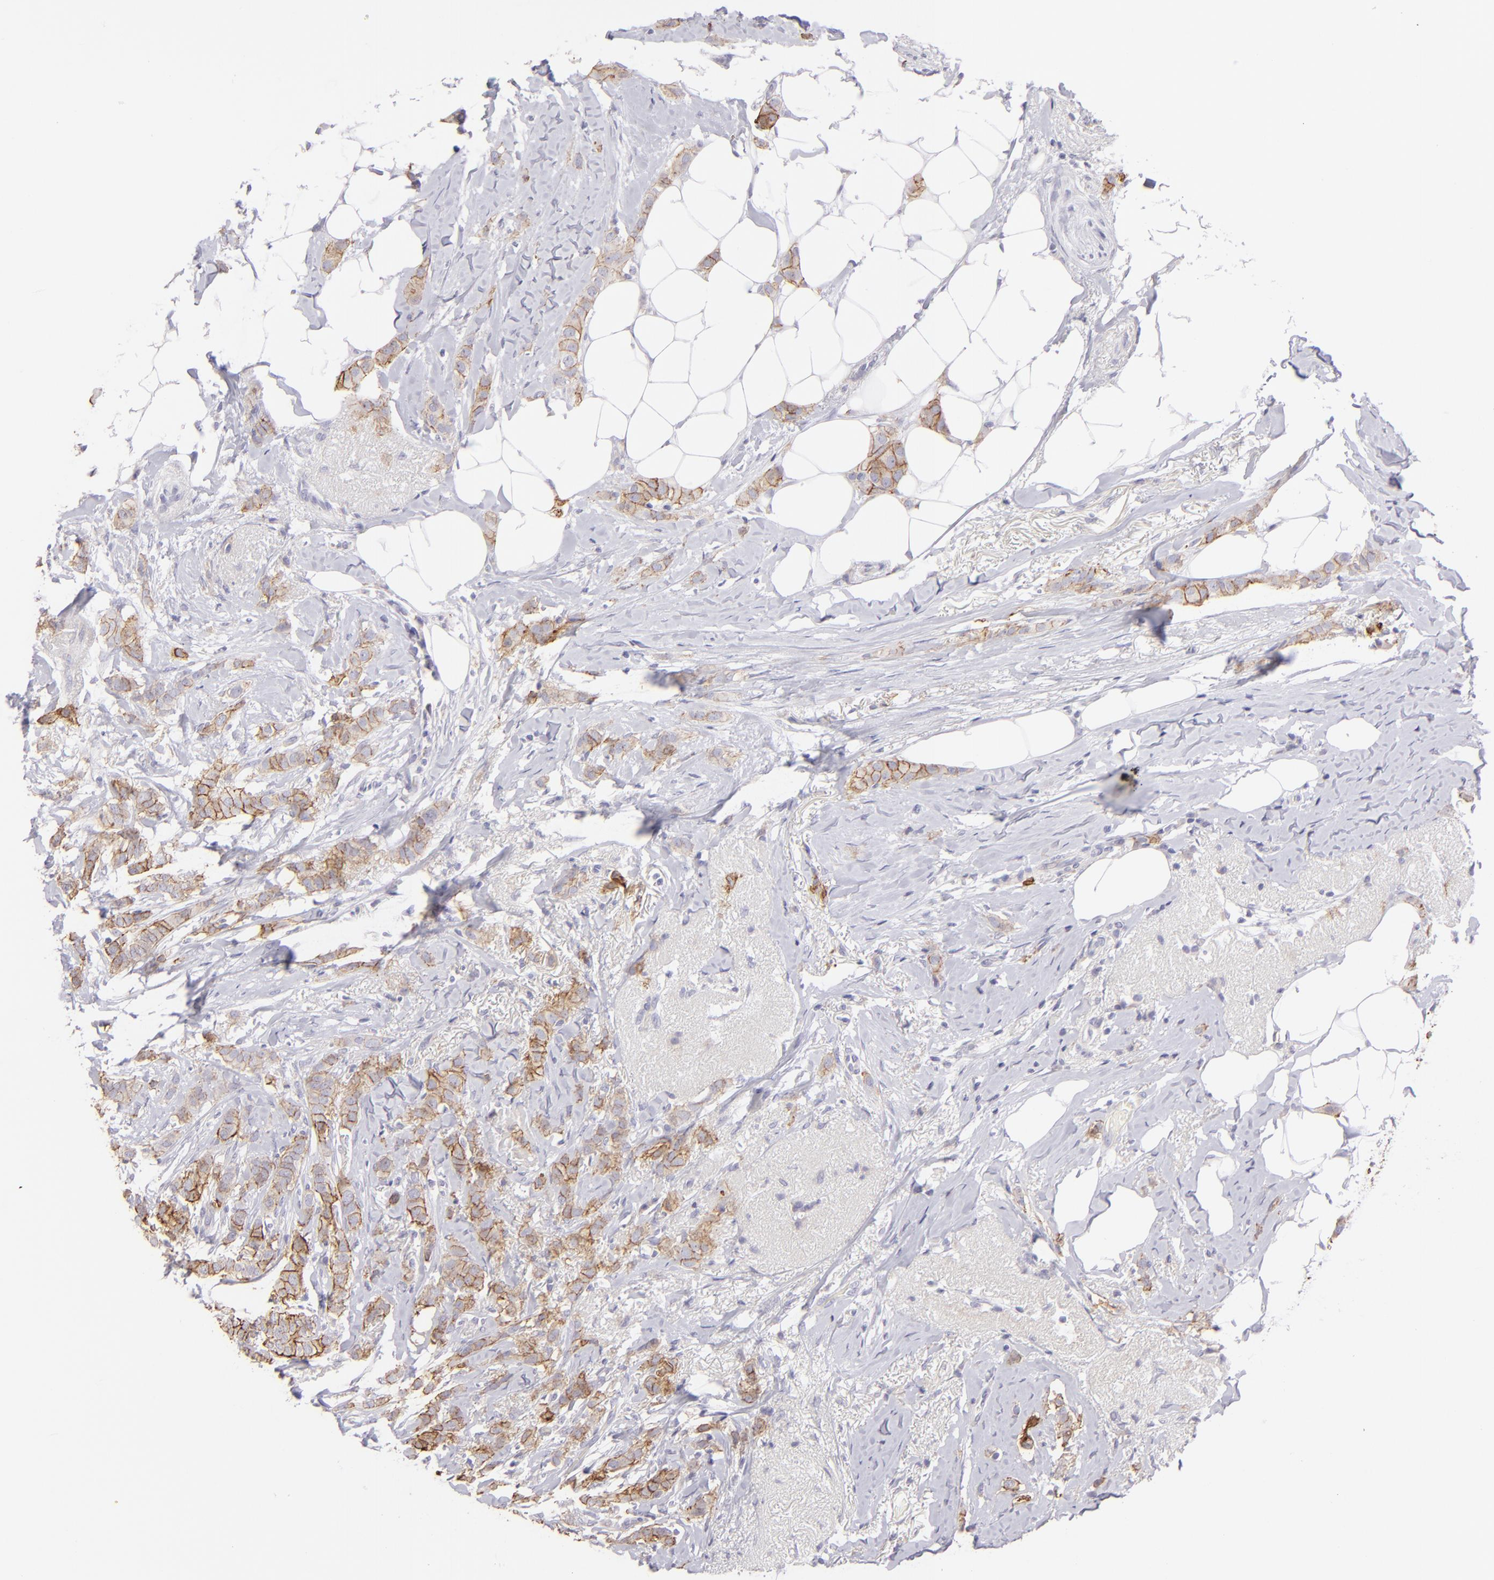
{"staining": {"intensity": "moderate", "quantity": "25%-75%", "location": "cytoplasmic/membranous"}, "tissue": "breast cancer", "cell_type": "Tumor cells", "image_type": "cancer", "snomed": [{"axis": "morphology", "description": "Lobular carcinoma"}, {"axis": "topography", "description": "Breast"}], "caption": "Immunohistochemistry of breast lobular carcinoma reveals medium levels of moderate cytoplasmic/membranous expression in approximately 25%-75% of tumor cells.", "gene": "CLDN4", "patient": {"sex": "female", "age": 55}}